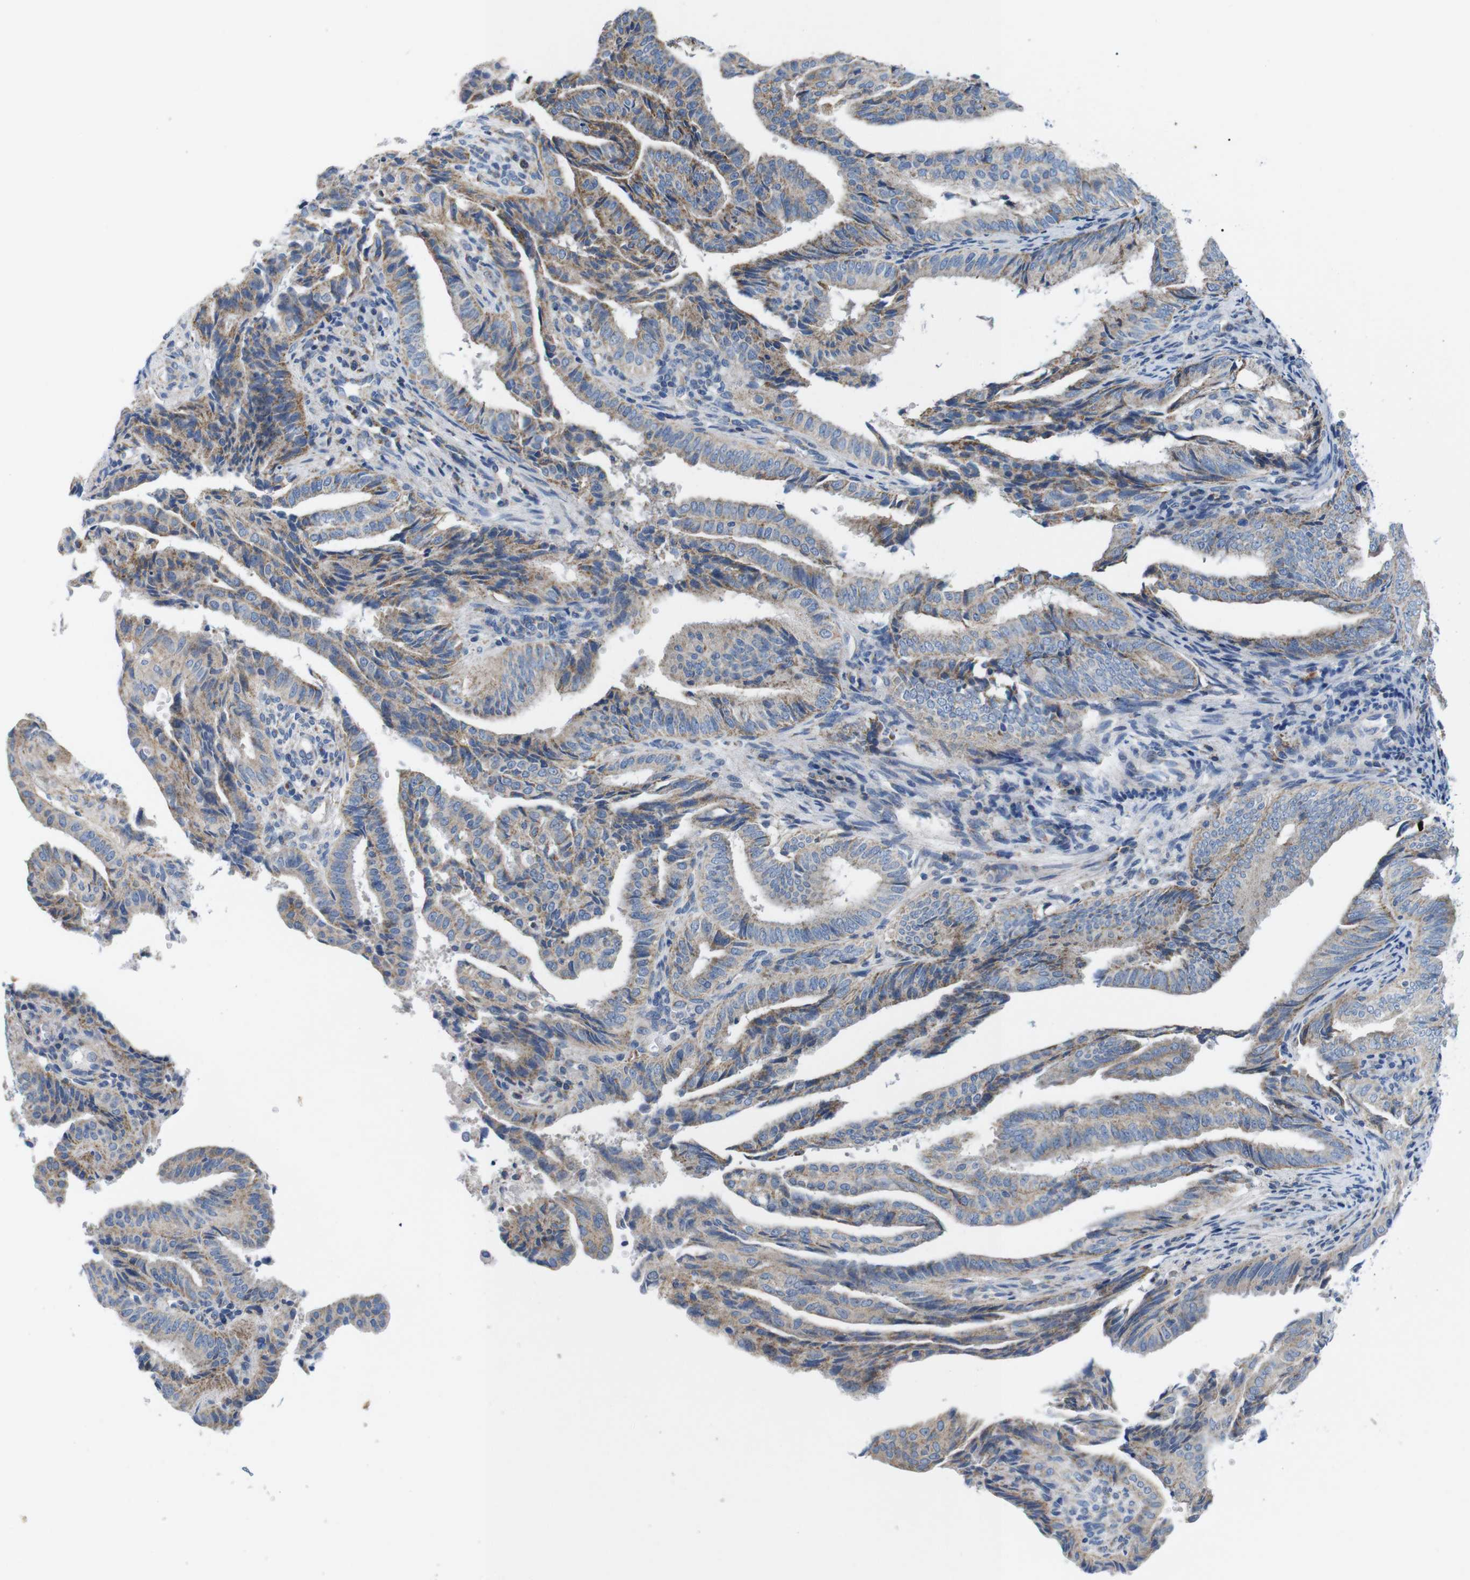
{"staining": {"intensity": "moderate", "quantity": "25%-75%", "location": "cytoplasmic/membranous"}, "tissue": "endometrial cancer", "cell_type": "Tumor cells", "image_type": "cancer", "snomed": [{"axis": "morphology", "description": "Adenocarcinoma, NOS"}, {"axis": "topography", "description": "Endometrium"}], "caption": "About 25%-75% of tumor cells in human adenocarcinoma (endometrial) reveal moderate cytoplasmic/membranous protein expression as visualized by brown immunohistochemical staining.", "gene": "F2RL1", "patient": {"sex": "female", "age": 58}}